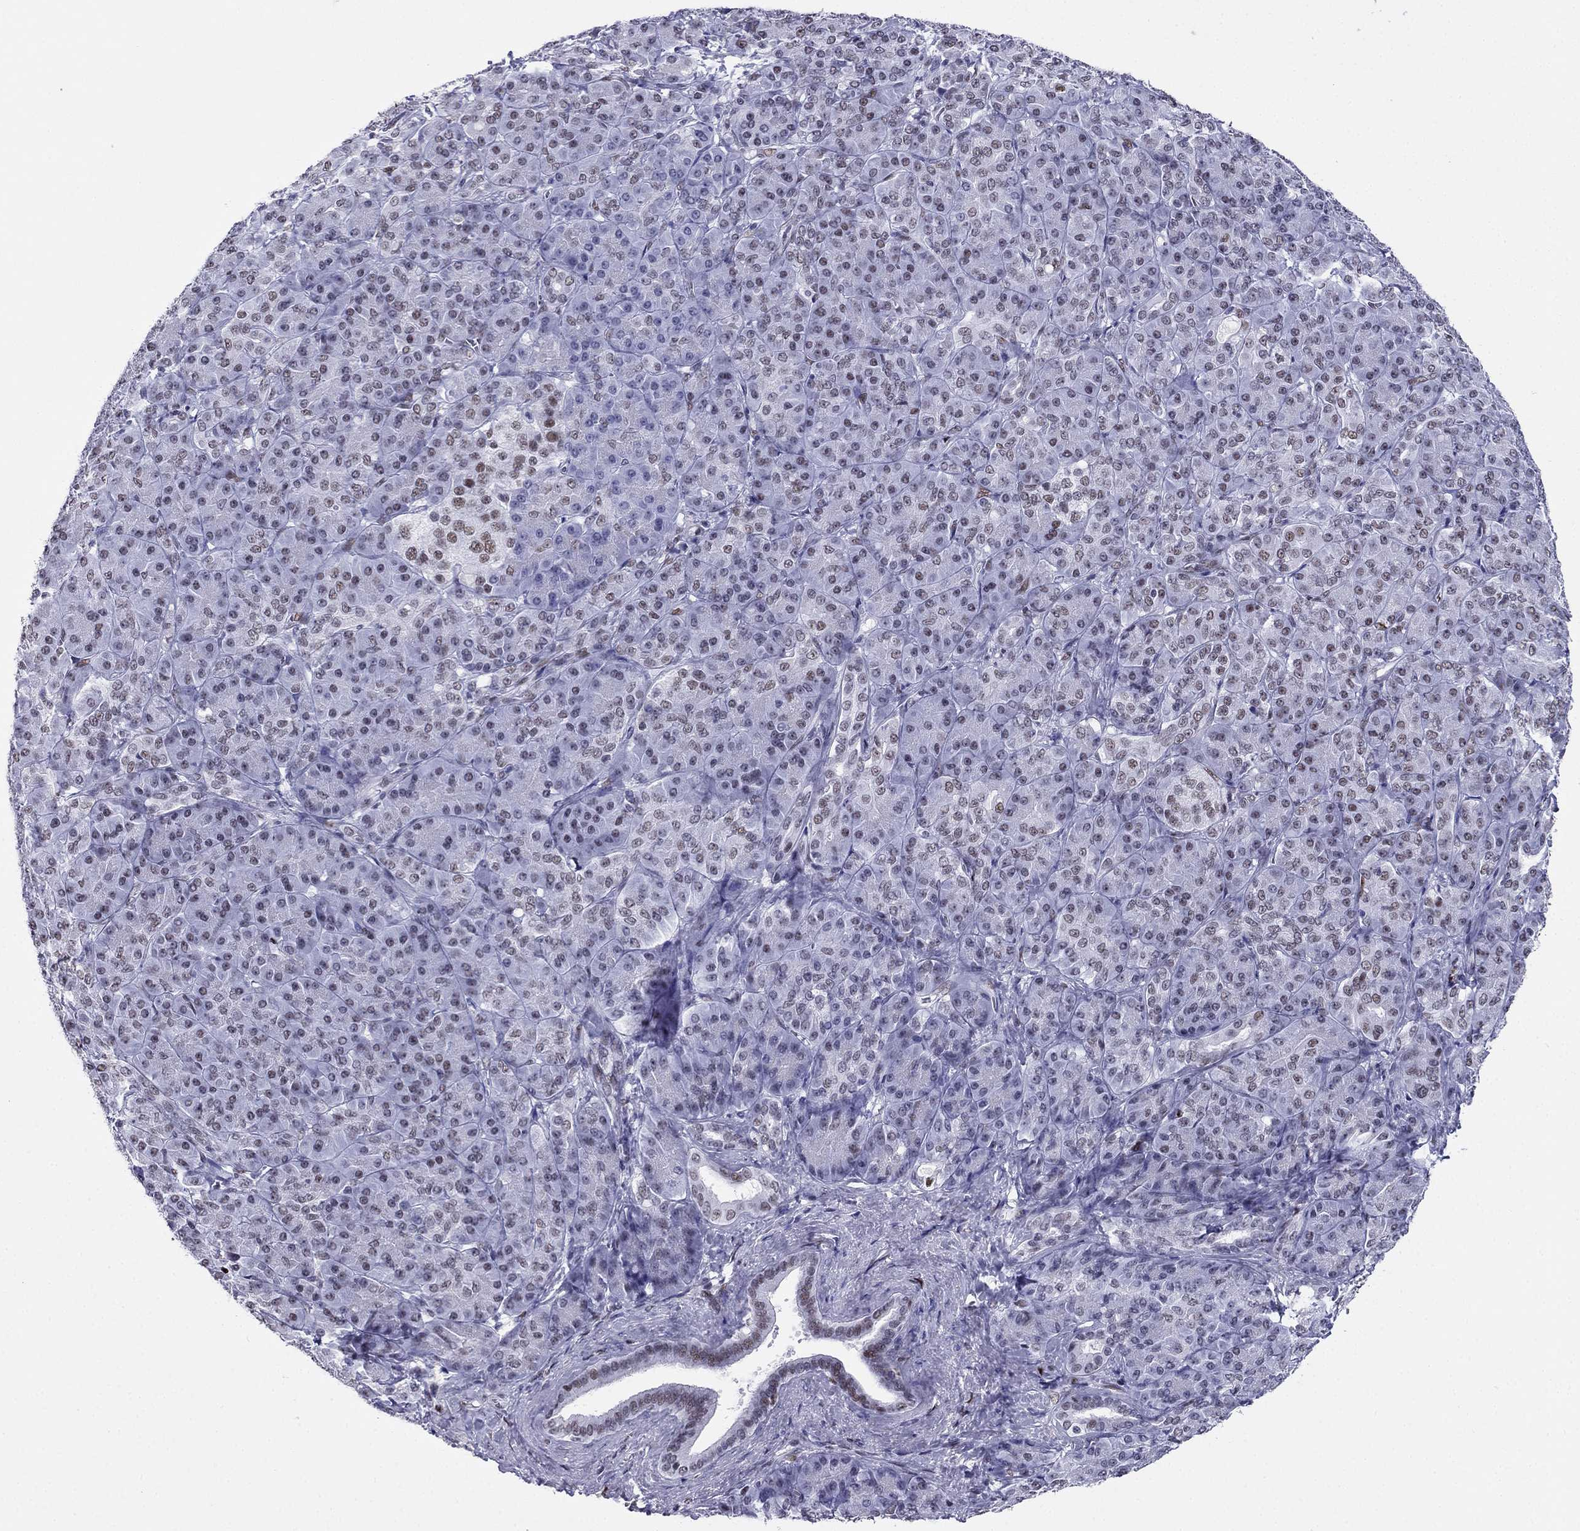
{"staining": {"intensity": "strong", "quantity": "25%-75%", "location": "nuclear"}, "tissue": "pancreatic cancer", "cell_type": "Tumor cells", "image_type": "cancer", "snomed": [{"axis": "morphology", "description": "Normal tissue, NOS"}, {"axis": "morphology", "description": "Inflammation, NOS"}, {"axis": "morphology", "description": "Adenocarcinoma, NOS"}, {"axis": "topography", "description": "Pancreas"}], "caption": "Immunohistochemical staining of human pancreatic adenocarcinoma reveals strong nuclear protein expression in approximately 25%-75% of tumor cells. Immunohistochemistry (ihc) stains the protein of interest in brown and the nuclei are stained blue.", "gene": "PPM1G", "patient": {"sex": "male", "age": 57}}